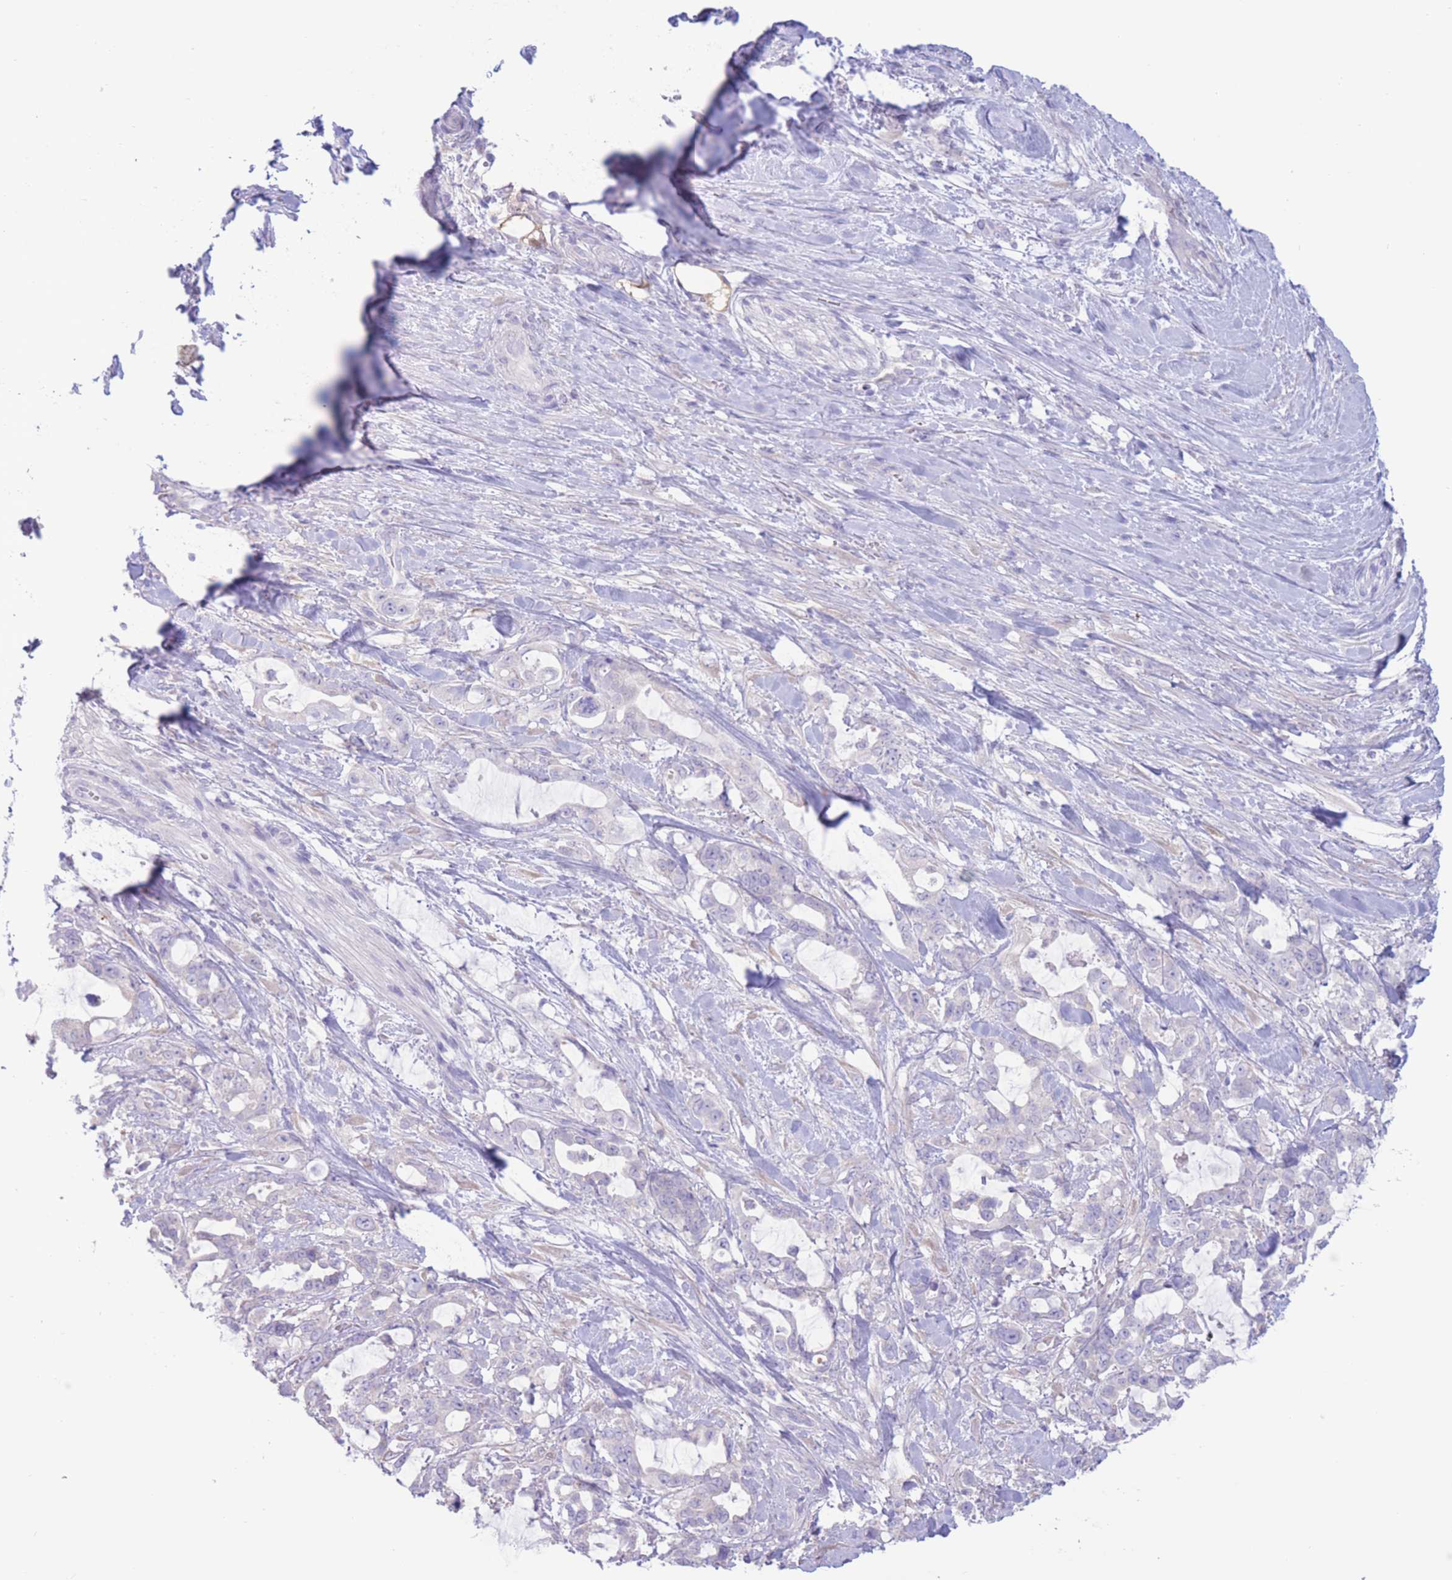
{"staining": {"intensity": "negative", "quantity": "none", "location": "none"}, "tissue": "pancreatic cancer", "cell_type": "Tumor cells", "image_type": "cancer", "snomed": [{"axis": "morphology", "description": "Adenocarcinoma, NOS"}, {"axis": "topography", "description": "Pancreas"}], "caption": "DAB immunohistochemical staining of pancreatic adenocarcinoma demonstrates no significant staining in tumor cells.", "gene": "FAH", "patient": {"sex": "female", "age": 61}}